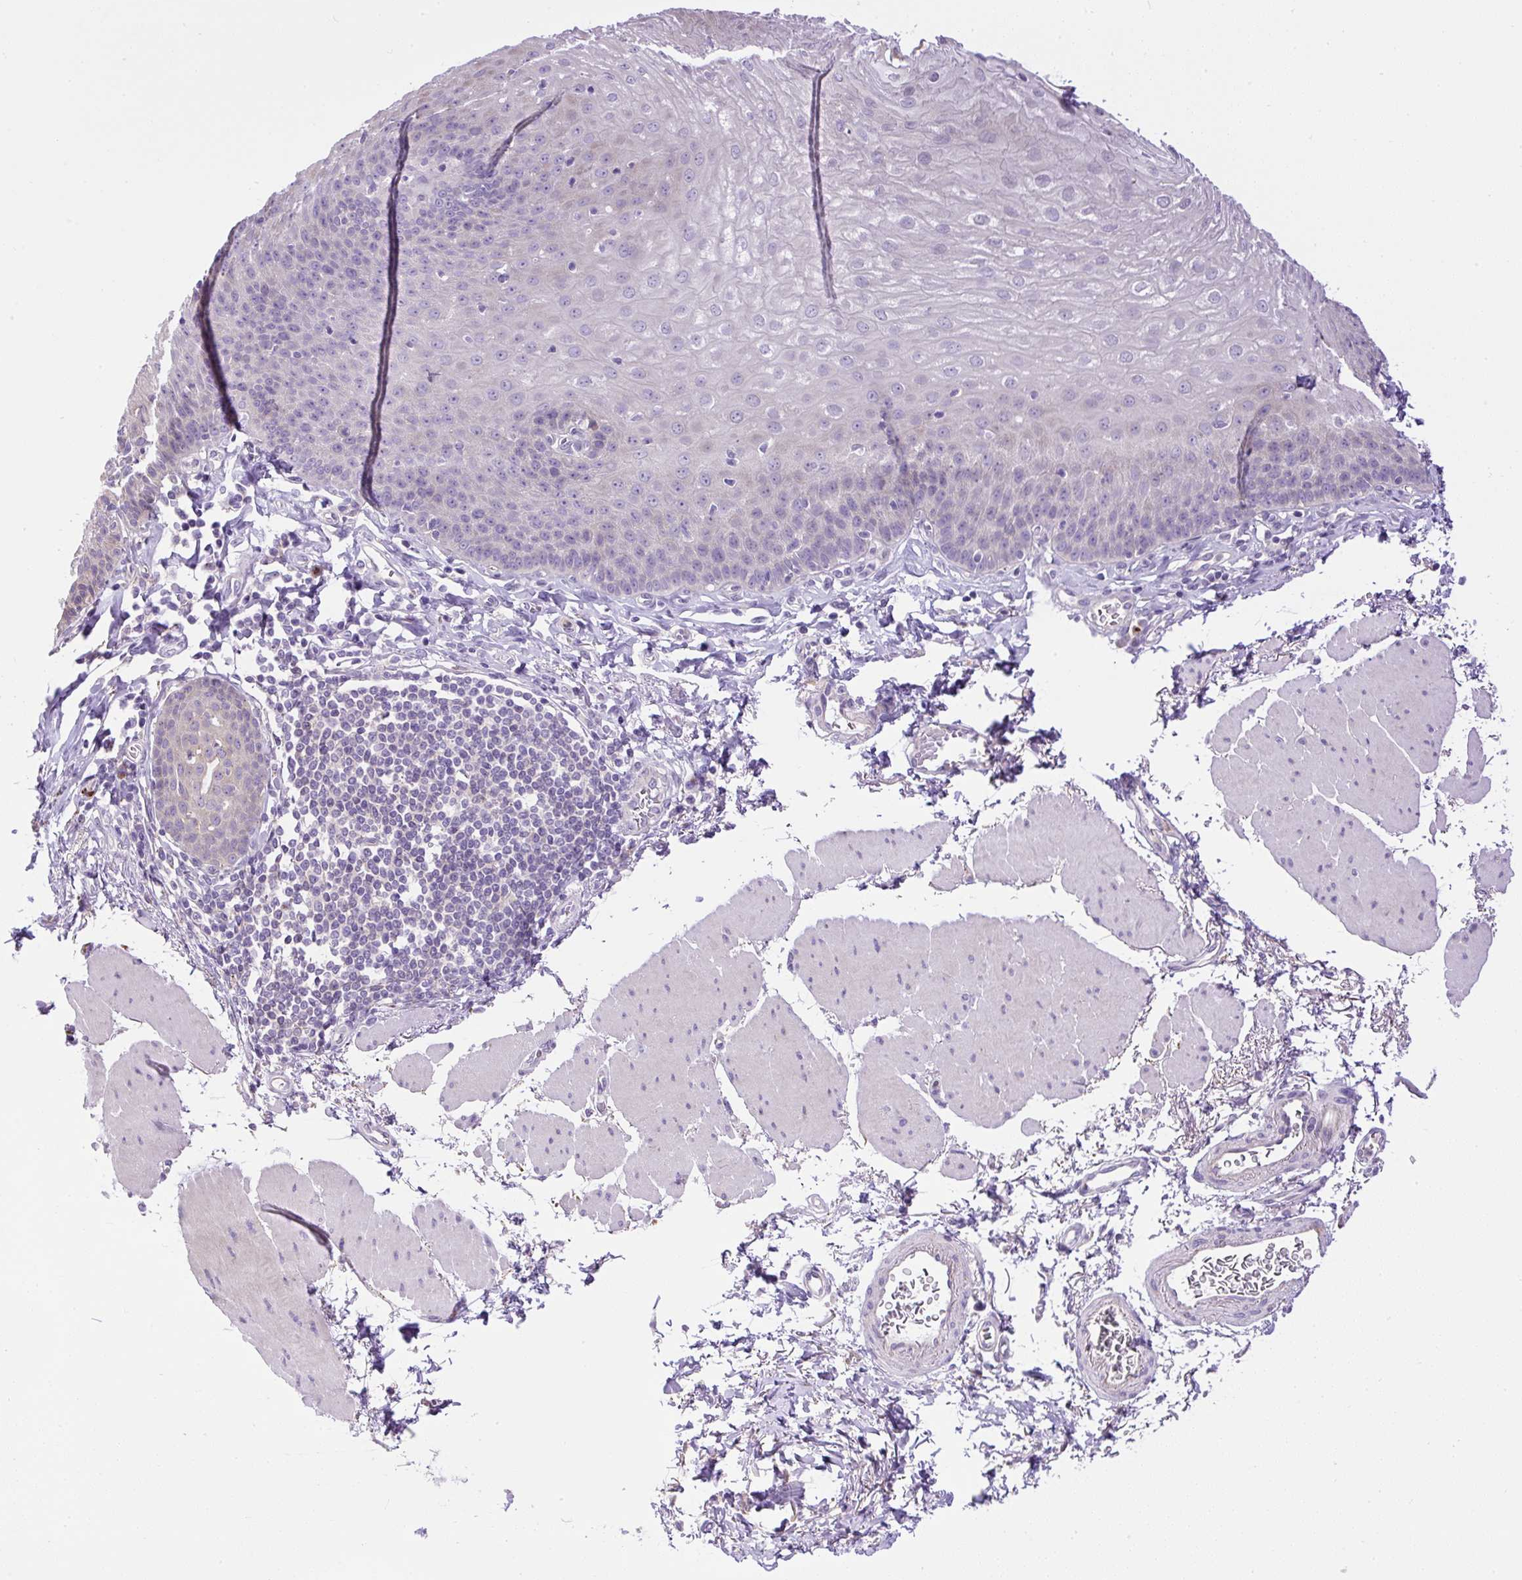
{"staining": {"intensity": "negative", "quantity": "none", "location": "none"}, "tissue": "esophagus", "cell_type": "Squamous epithelial cells", "image_type": "normal", "snomed": [{"axis": "morphology", "description": "Normal tissue, NOS"}, {"axis": "topography", "description": "Esophagus"}], "caption": "Squamous epithelial cells show no significant positivity in benign esophagus.", "gene": "CFAP47", "patient": {"sex": "female", "age": 81}}